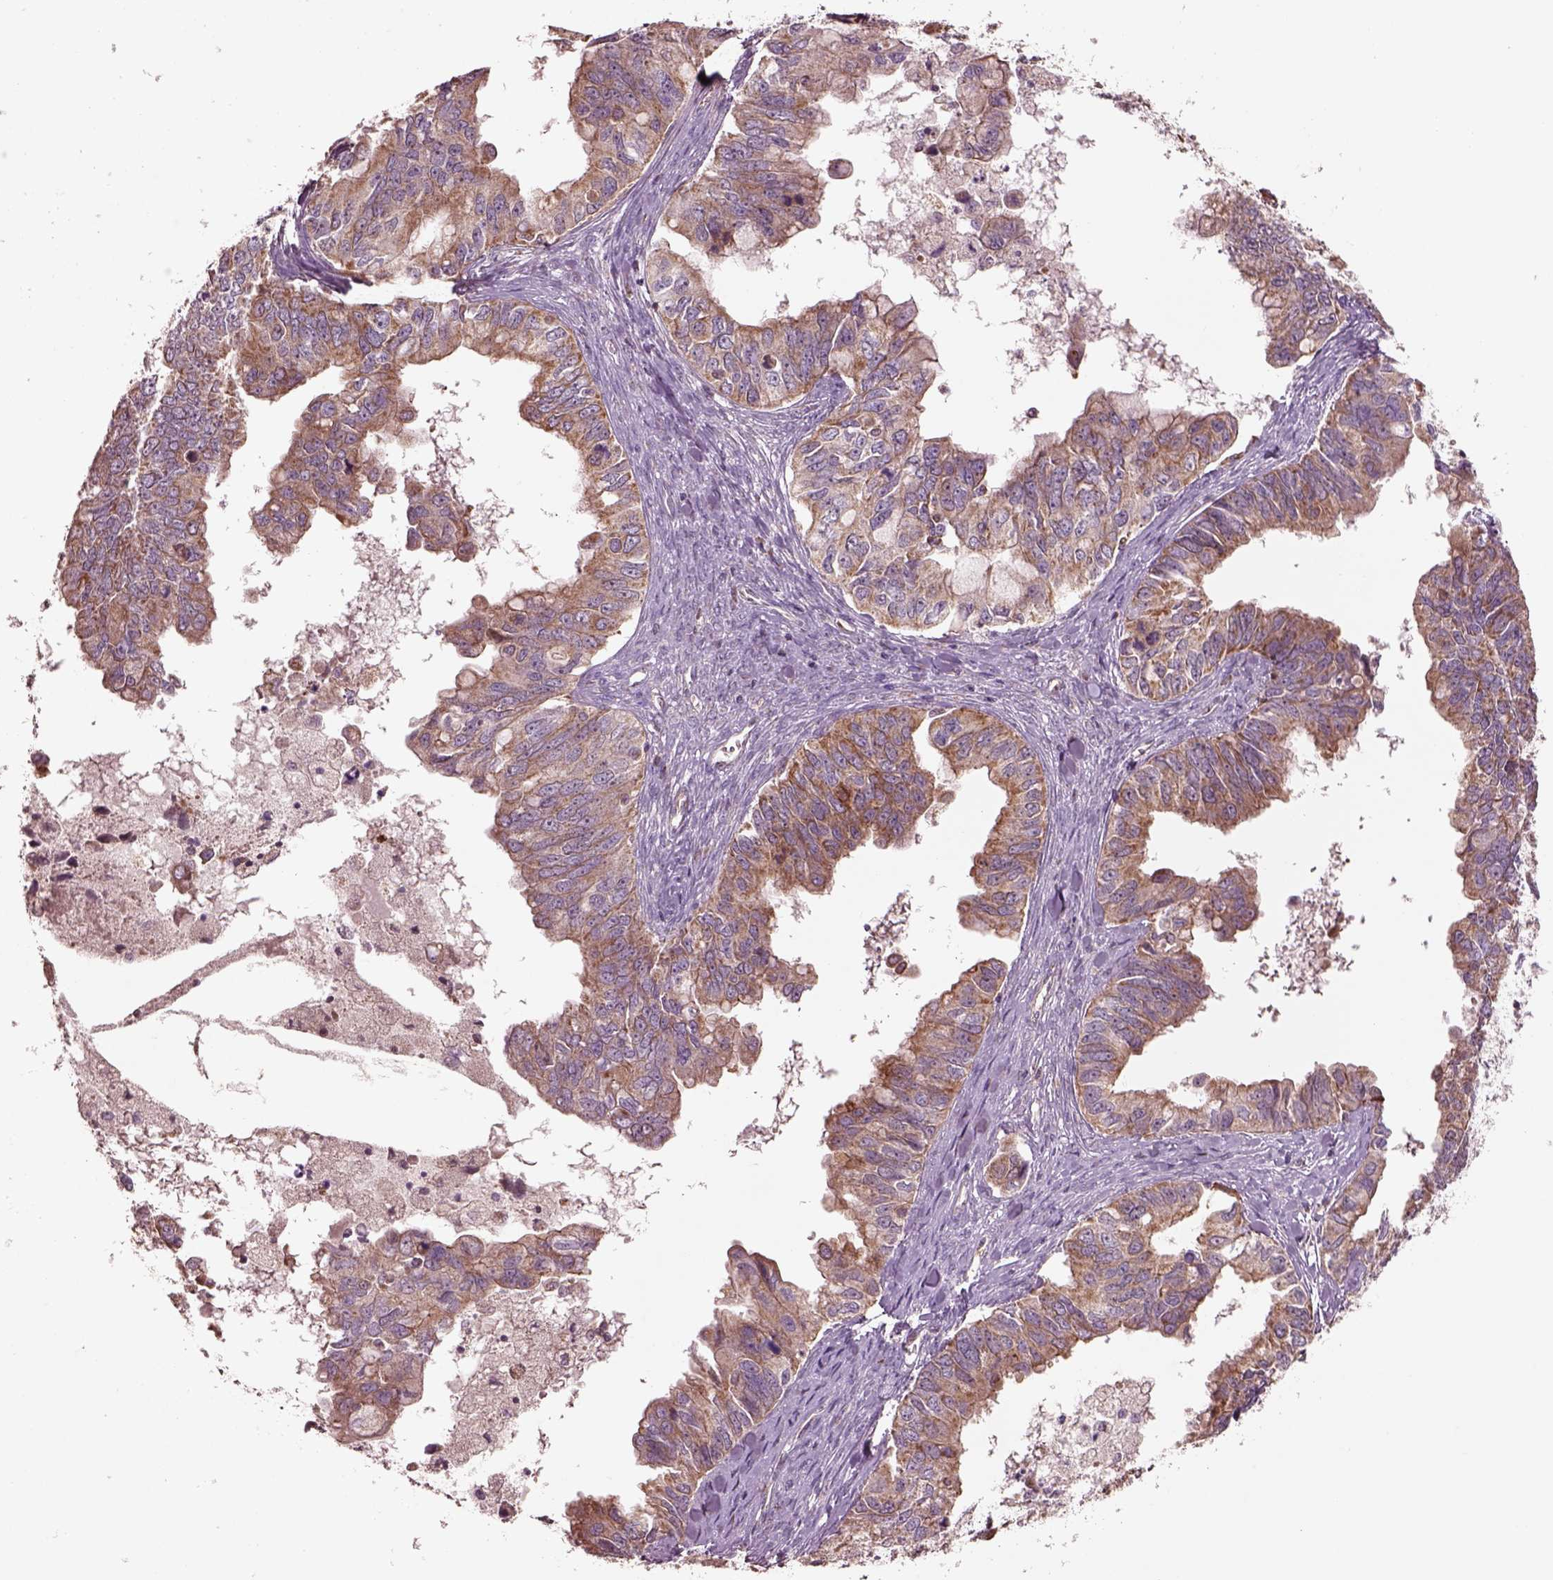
{"staining": {"intensity": "moderate", "quantity": ">75%", "location": "cytoplasmic/membranous"}, "tissue": "ovarian cancer", "cell_type": "Tumor cells", "image_type": "cancer", "snomed": [{"axis": "morphology", "description": "Cystadenocarcinoma, mucinous, NOS"}, {"axis": "topography", "description": "Ovary"}], "caption": "Mucinous cystadenocarcinoma (ovarian) stained with a protein marker exhibits moderate staining in tumor cells.", "gene": "SLC25A5", "patient": {"sex": "female", "age": 76}}